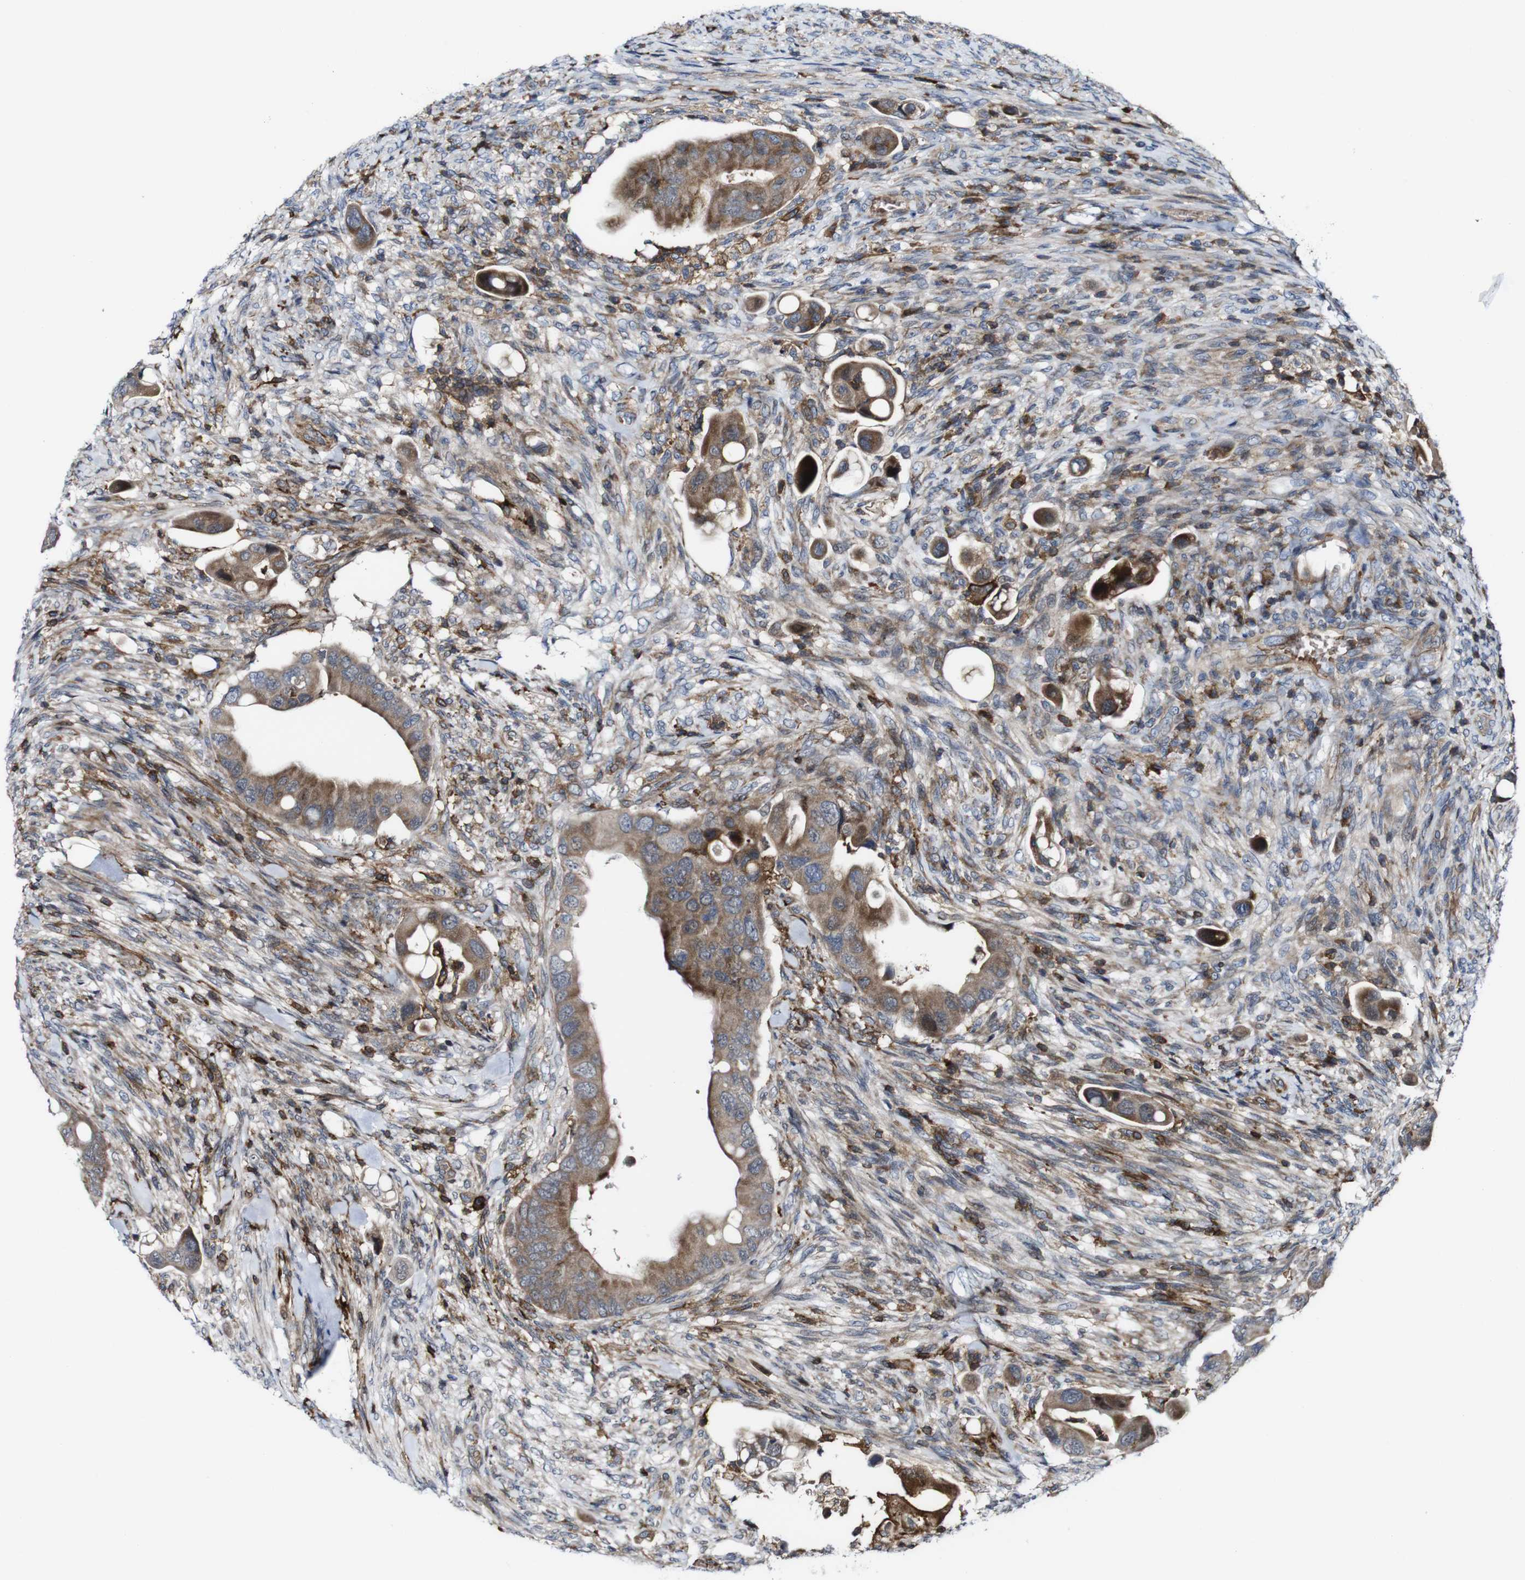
{"staining": {"intensity": "moderate", "quantity": ">75%", "location": "cytoplasmic/membranous"}, "tissue": "colorectal cancer", "cell_type": "Tumor cells", "image_type": "cancer", "snomed": [{"axis": "morphology", "description": "Adenocarcinoma, NOS"}, {"axis": "topography", "description": "Rectum"}], "caption": "Approximately >75% of tumor cells in colorectal cancer show moderate cytoplasmic/membranous protein staining as visualized by brown immunohistochemical staining.", "gene": "JAK2", "patient": {"sex": "female", "age": 57}}